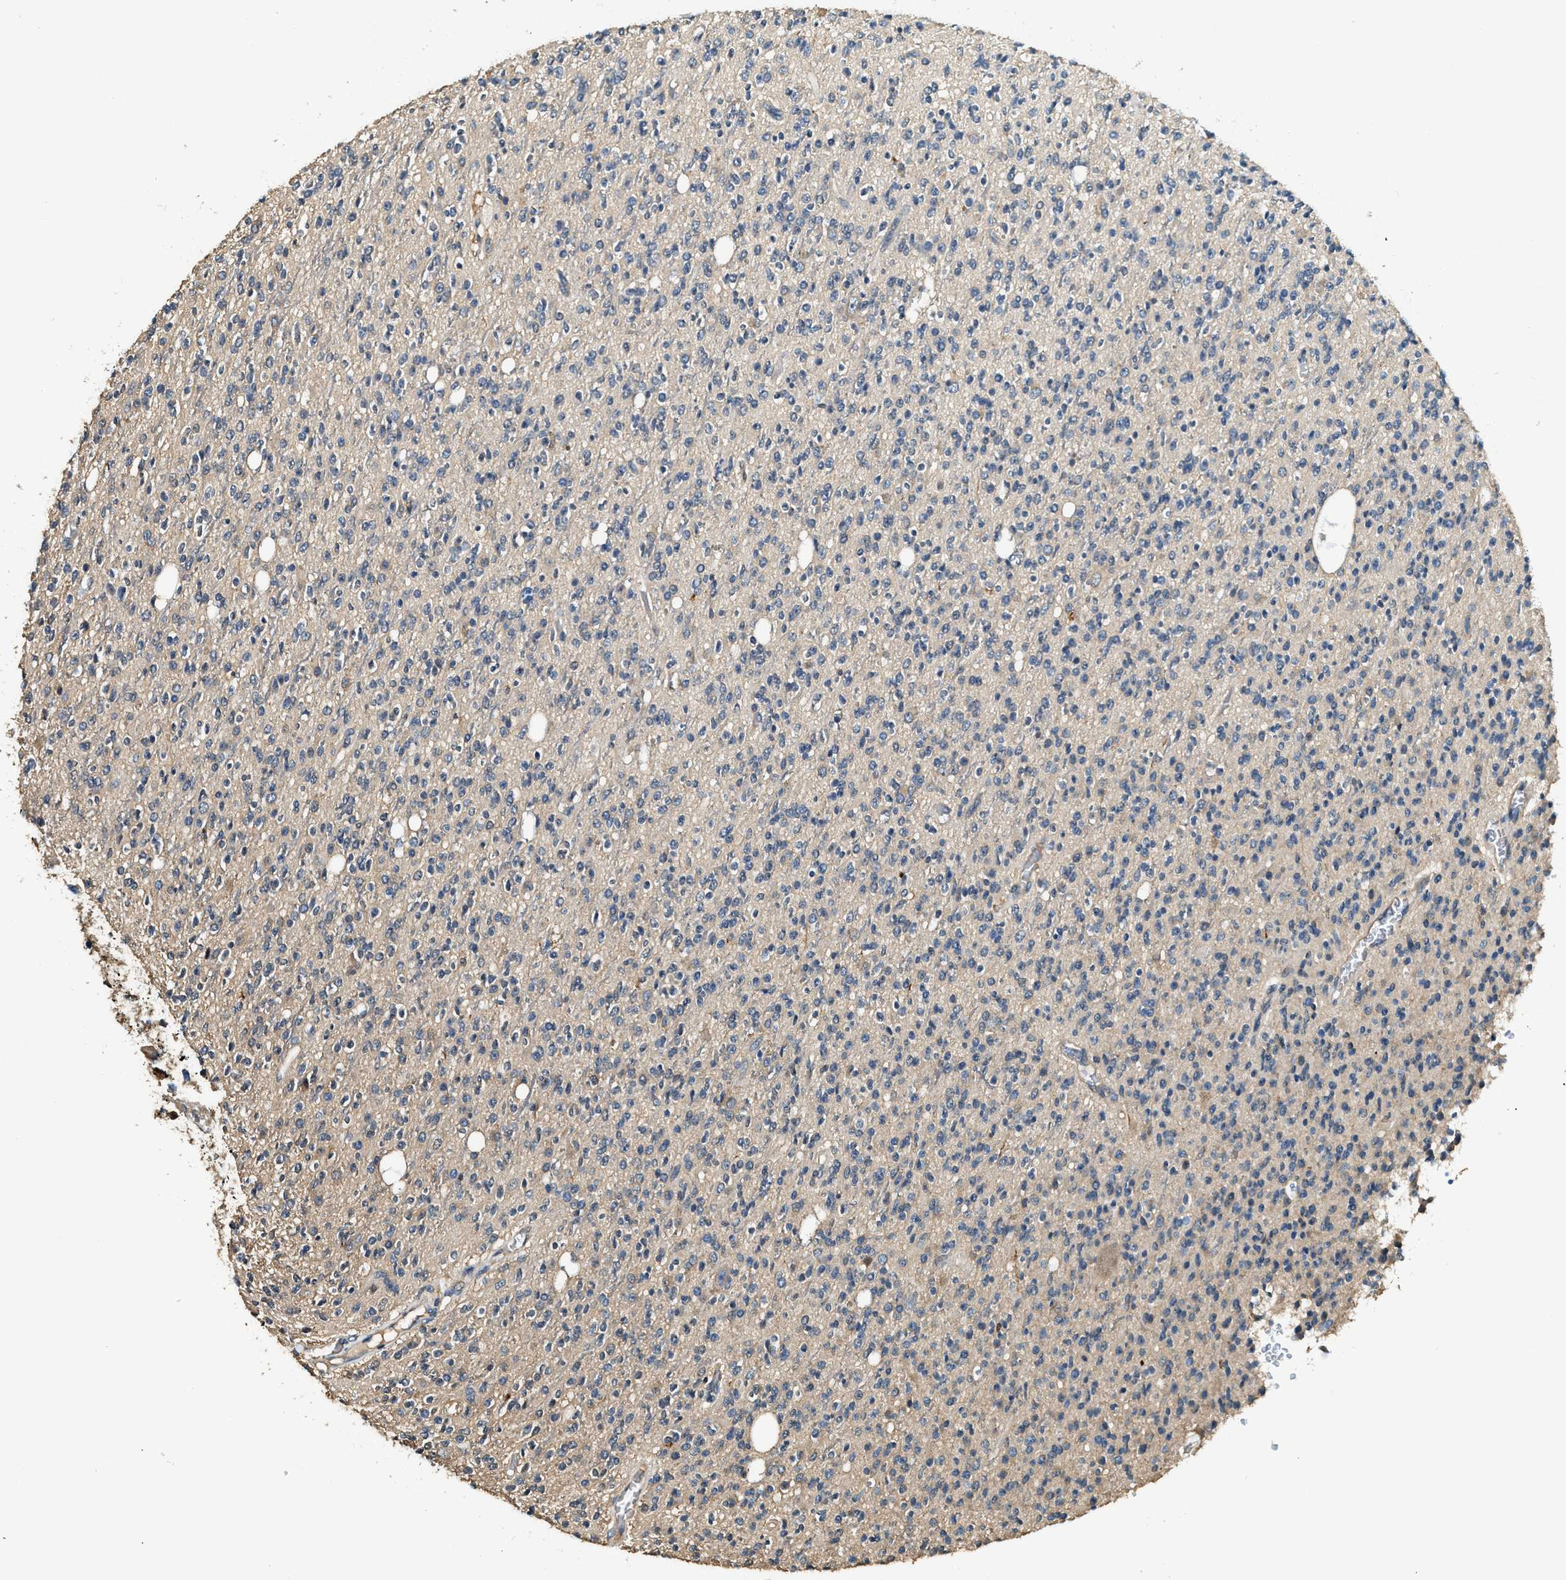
{"staining": {"intensity": "negative", "quantity": "none", "location": "none"}, "tissue": "glioma", "cell_type": "Tumor cells", "image_type": "cancer", "snomed": [{"axis": "morphology", "description": "Glioma, malignant, High grade"}, {"axis": "topography", "description": "Brain"}], "caption": "There is no significant positivity in tumor cells of malignant glioma (high-grade).", "gene": "ANXA3", "patient": {"sex": "male", "age": 34}}